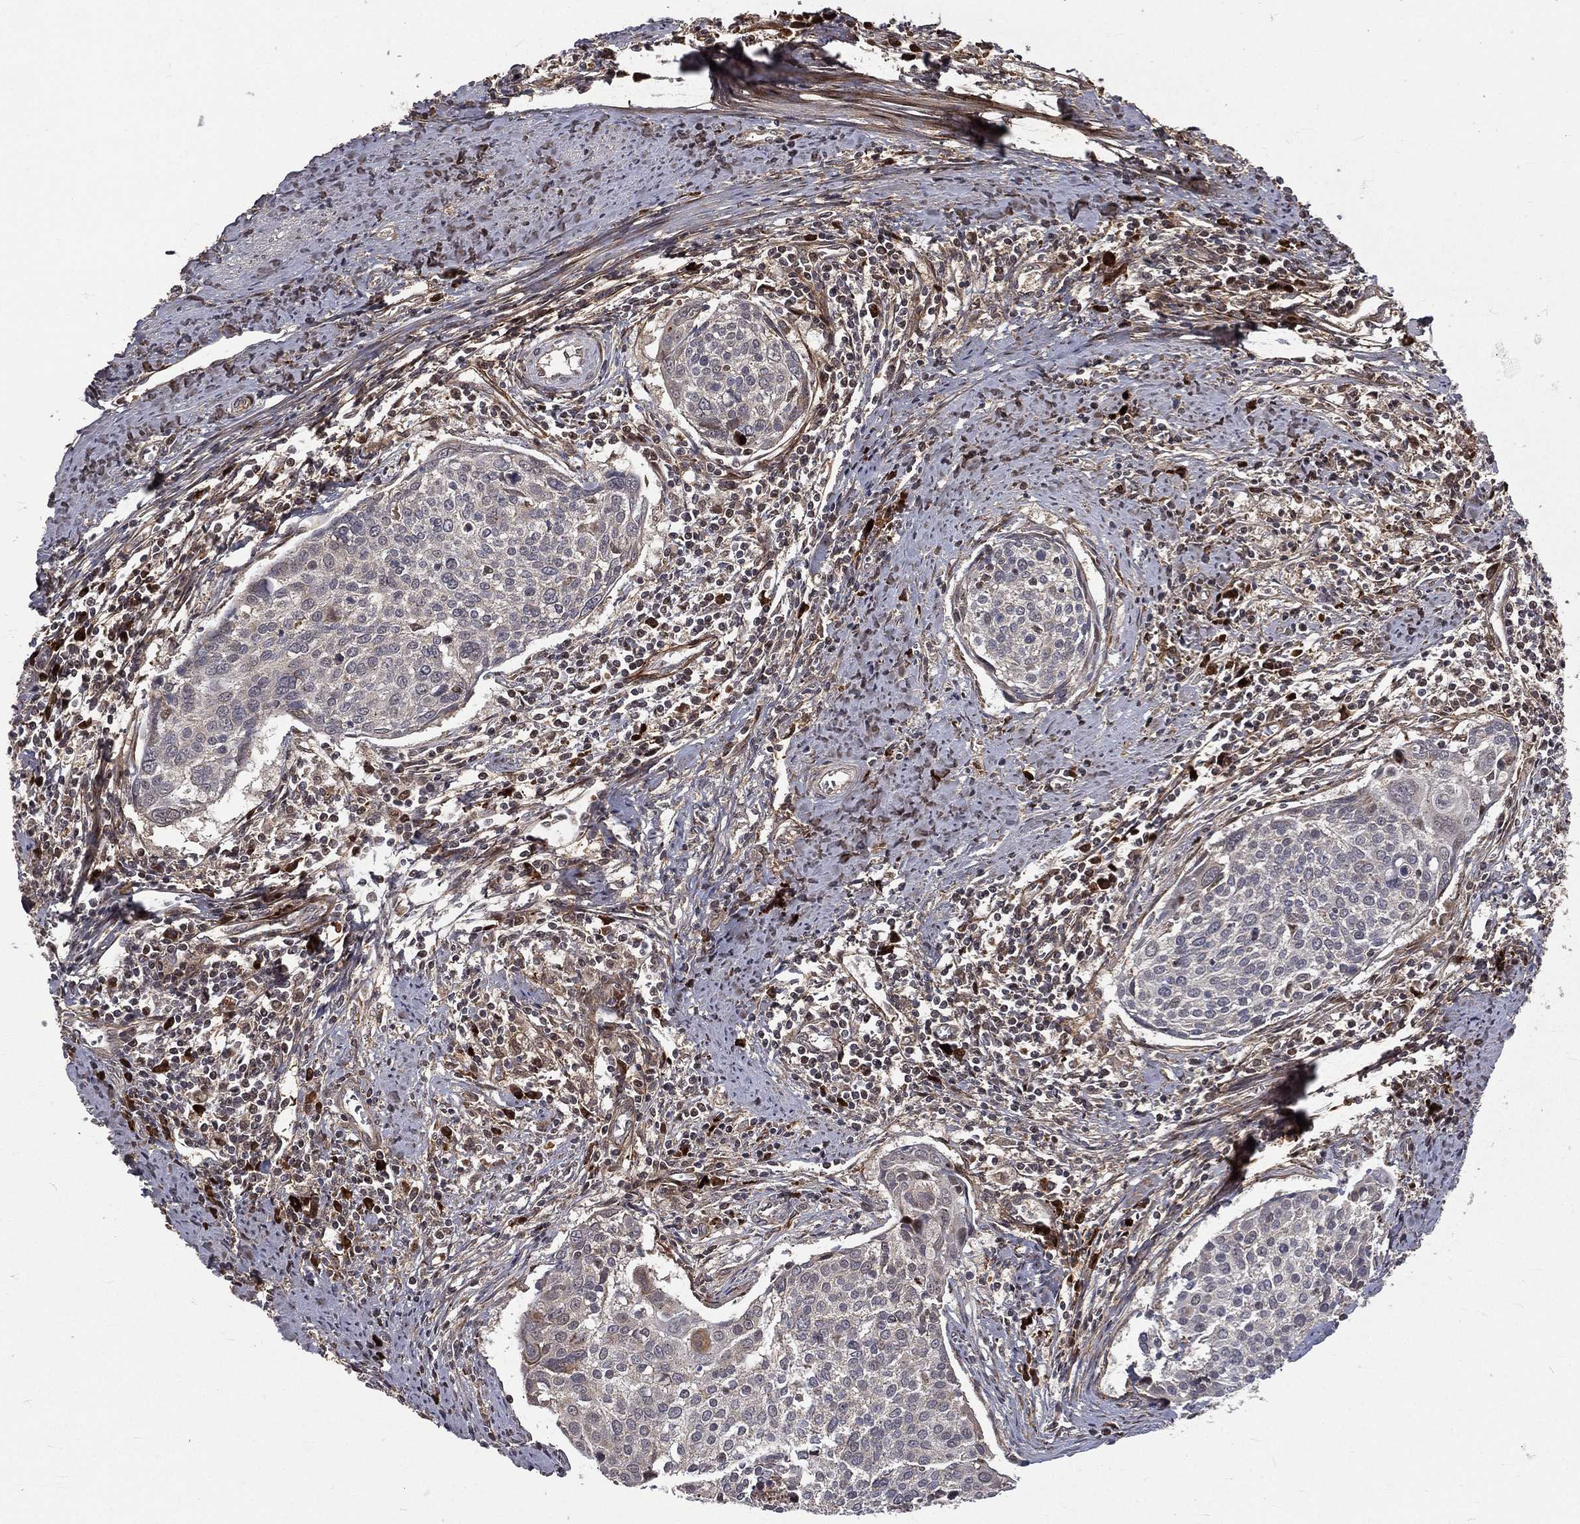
{"staining": {"intensity": "weak", "quantity": "<25%", "location": "cytoplasmic/membranous"}, "tissue": "cervical cancer", "cell_type": "Tumor cells", "image_type": "cancer", "snomed": [{"axis": "morphology", "description": "Squamous cell carcinoma, NOS"}, {"axis": "topography", "description": "Cervix"}], "caption": "Tumor cells are negative for protein expression in human squamous cell carcinoma (cervical).", "gene": "MDM2", "patient": {"sex": "female", "age": 39}}